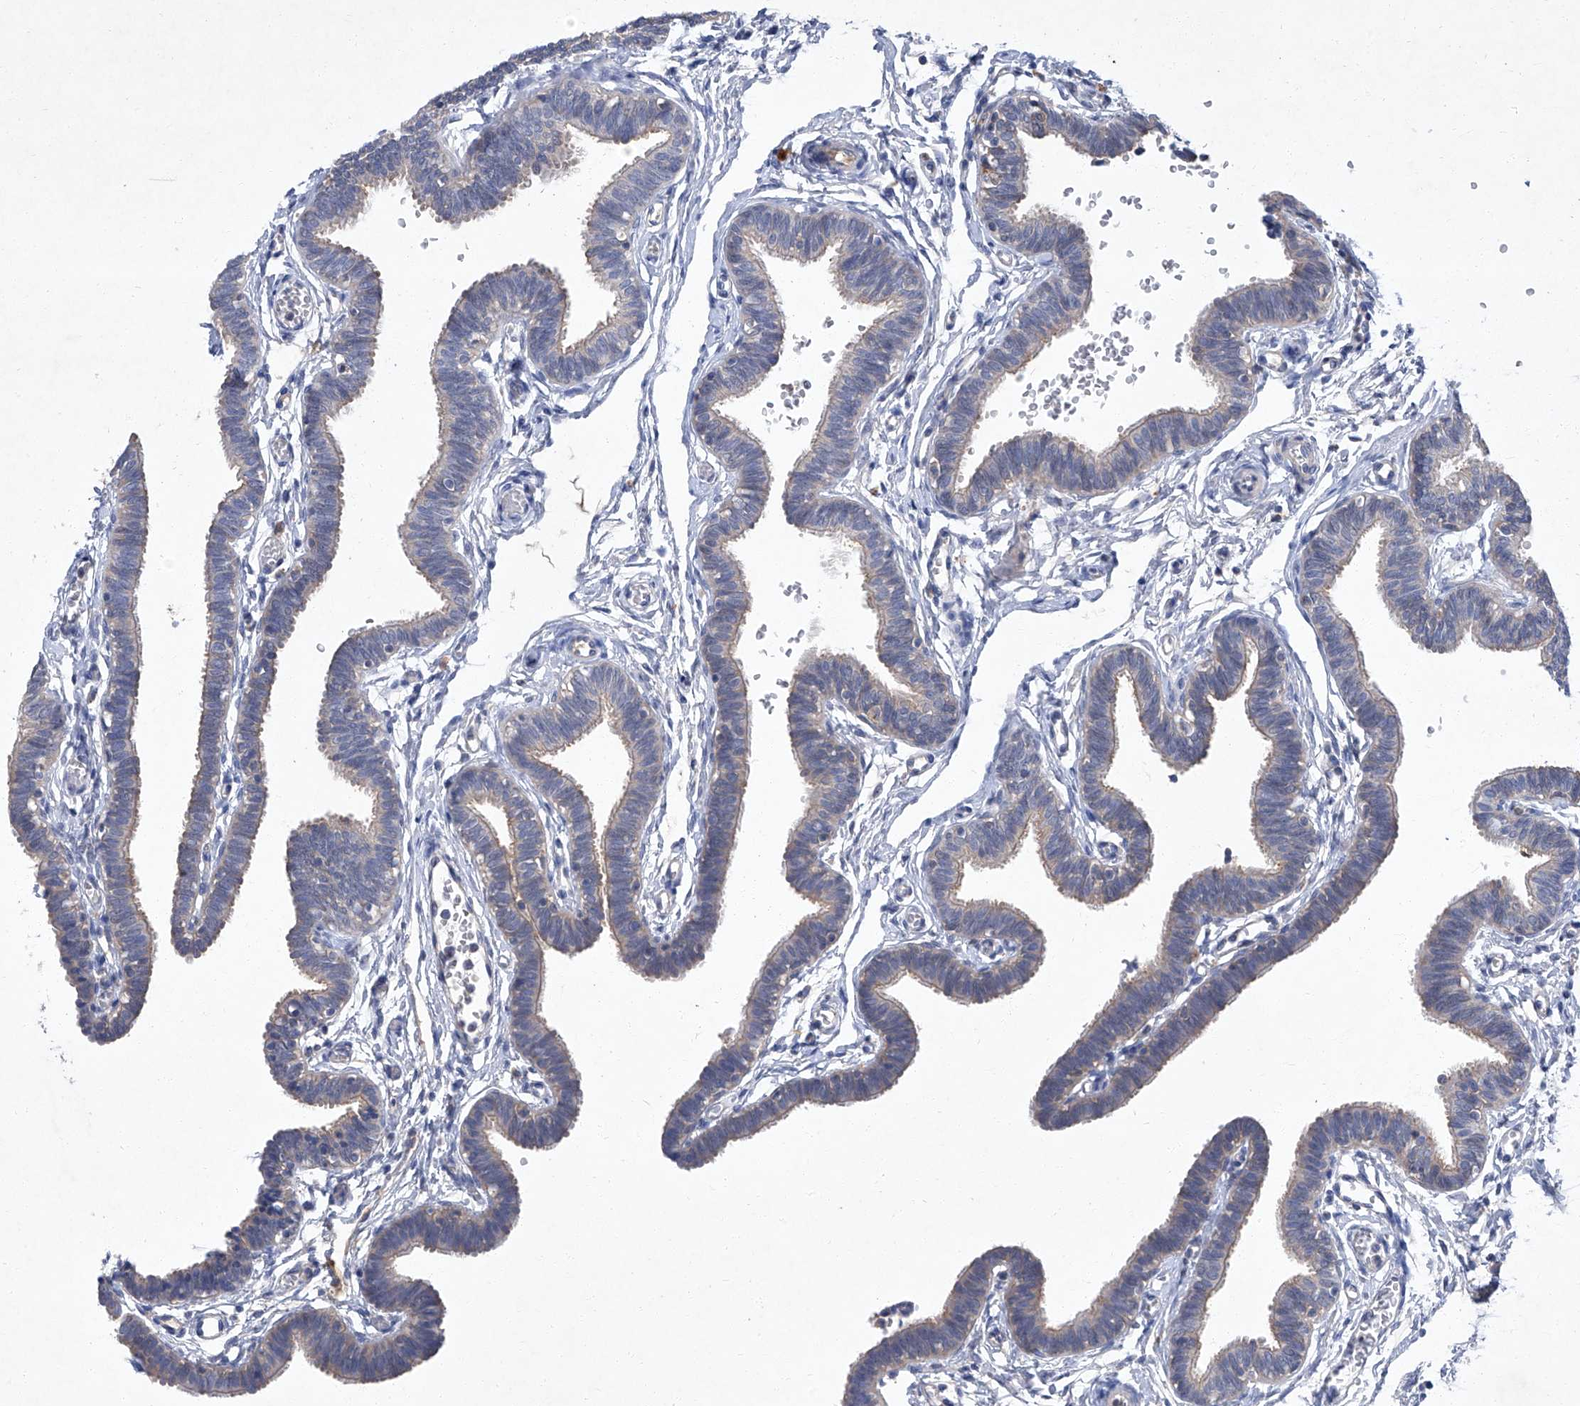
{"staining": {"intensity": "weak", "quantity": "25%-75%", "location": "cytoplasmic/membranous"}, "tissue": "fallopian tube", "cell_type": "Glandular cells", "image_type": "normal", "snomed": [{"axis": "morphology", "description": "Normal tissue, NOS"}, {"axis": "topography", "description": "Fallopian tube"}, {"axis": "topography", "description": "Ovary"}], "caption": "DAB (3,3'-diaminobenzidine) immunohistochemical staining of unremarkable fallopian tube reveals weak cytoplasmic/membranous protein staining in approximately 25%-75% of glandular cells. Immunohistochemistry stains the protein of interest in brown and the nuclei are stained blue.", "gene": "SBK2", "patient": {"sex": "female", "age": 23}}